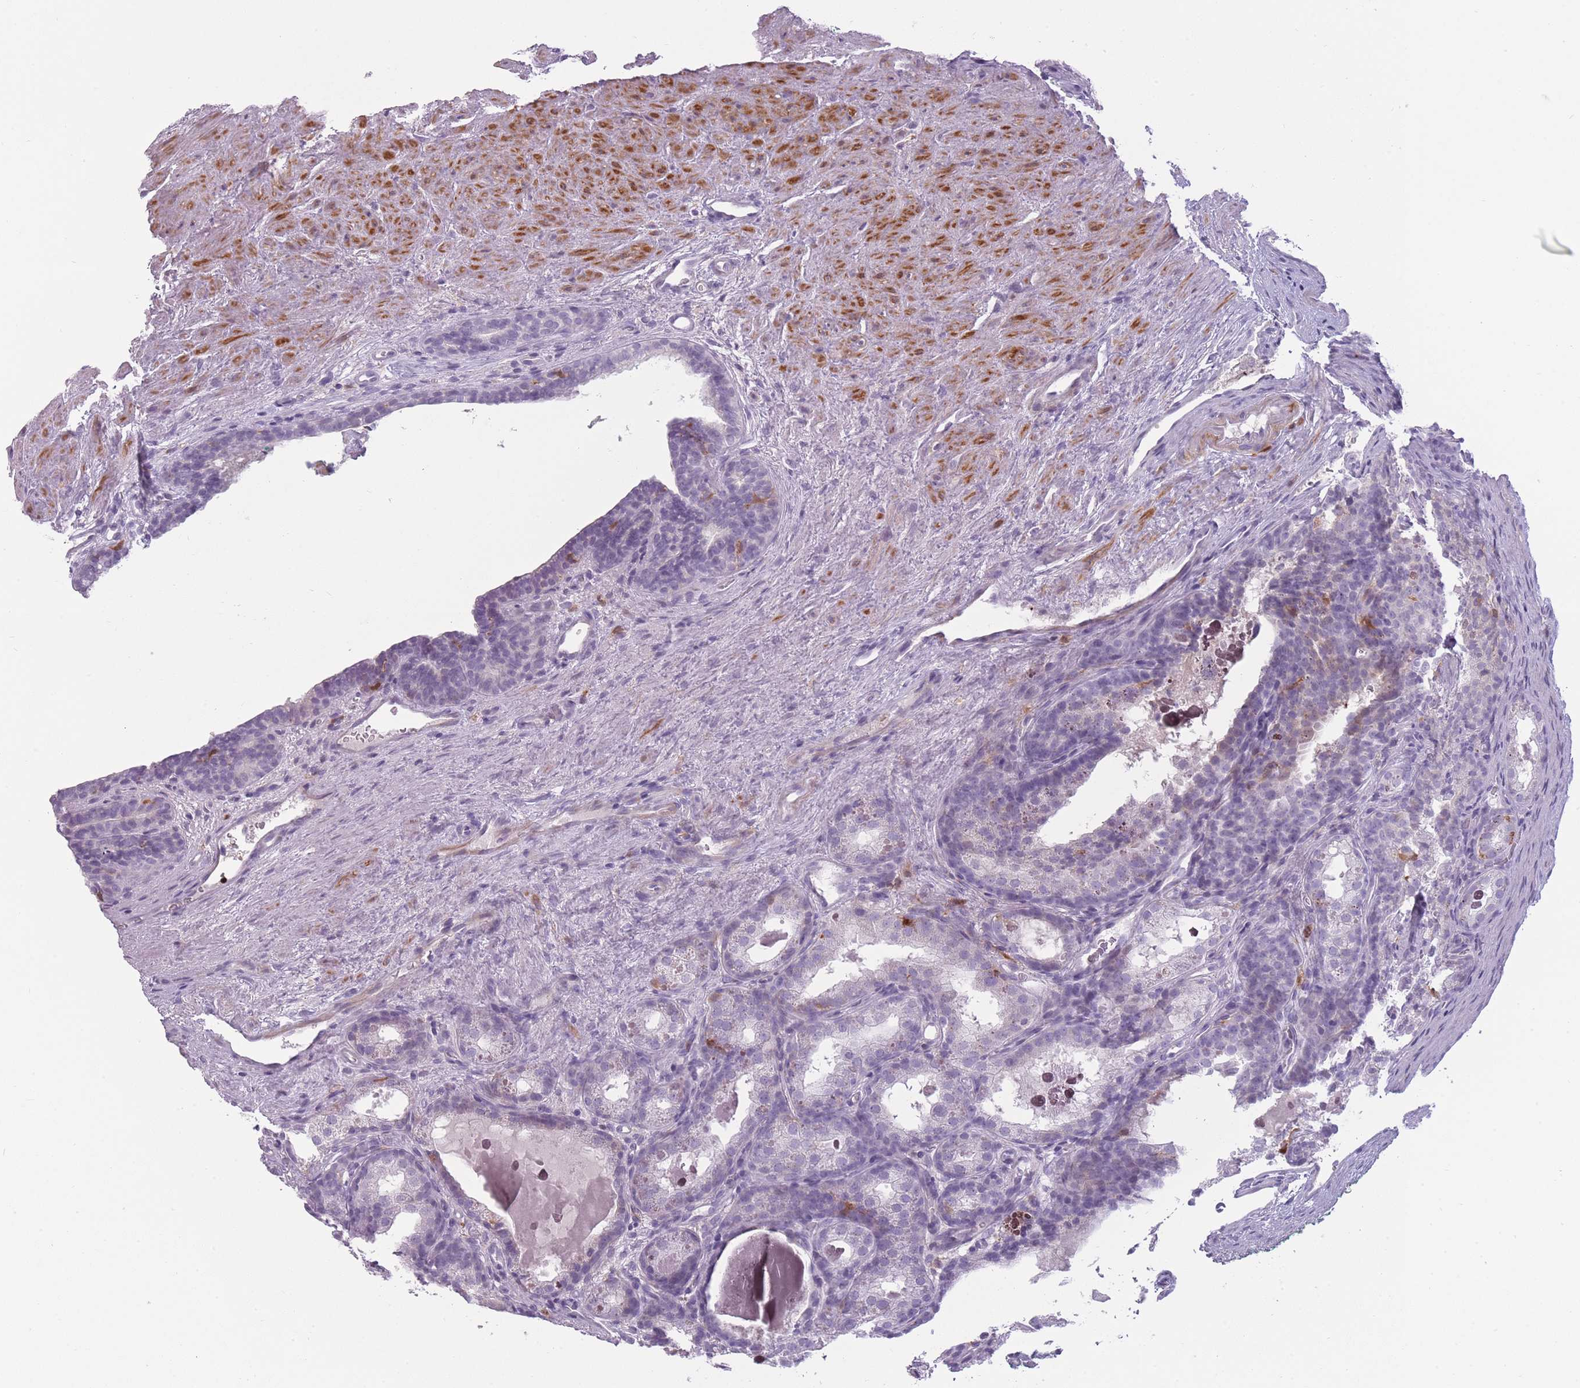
{"staining": {"intensity": "negative", "quantity": "none", "location": "none"}, "tissue": "prostate cancer", "cell_type": "Tumor cells", "image_type": "cancer", "snomed": [{"axis": "morphology", "description": "Adenocarcinoma, High grade"}, {"axis": "topography", "description": "Prostate"}], "caption": "This is a histopathology image of IHC staining of prostate cancer, which shows no positivity in tumor cells.", "gene": "LGALS9", "patient": {"sex": "male", "age": 62}}